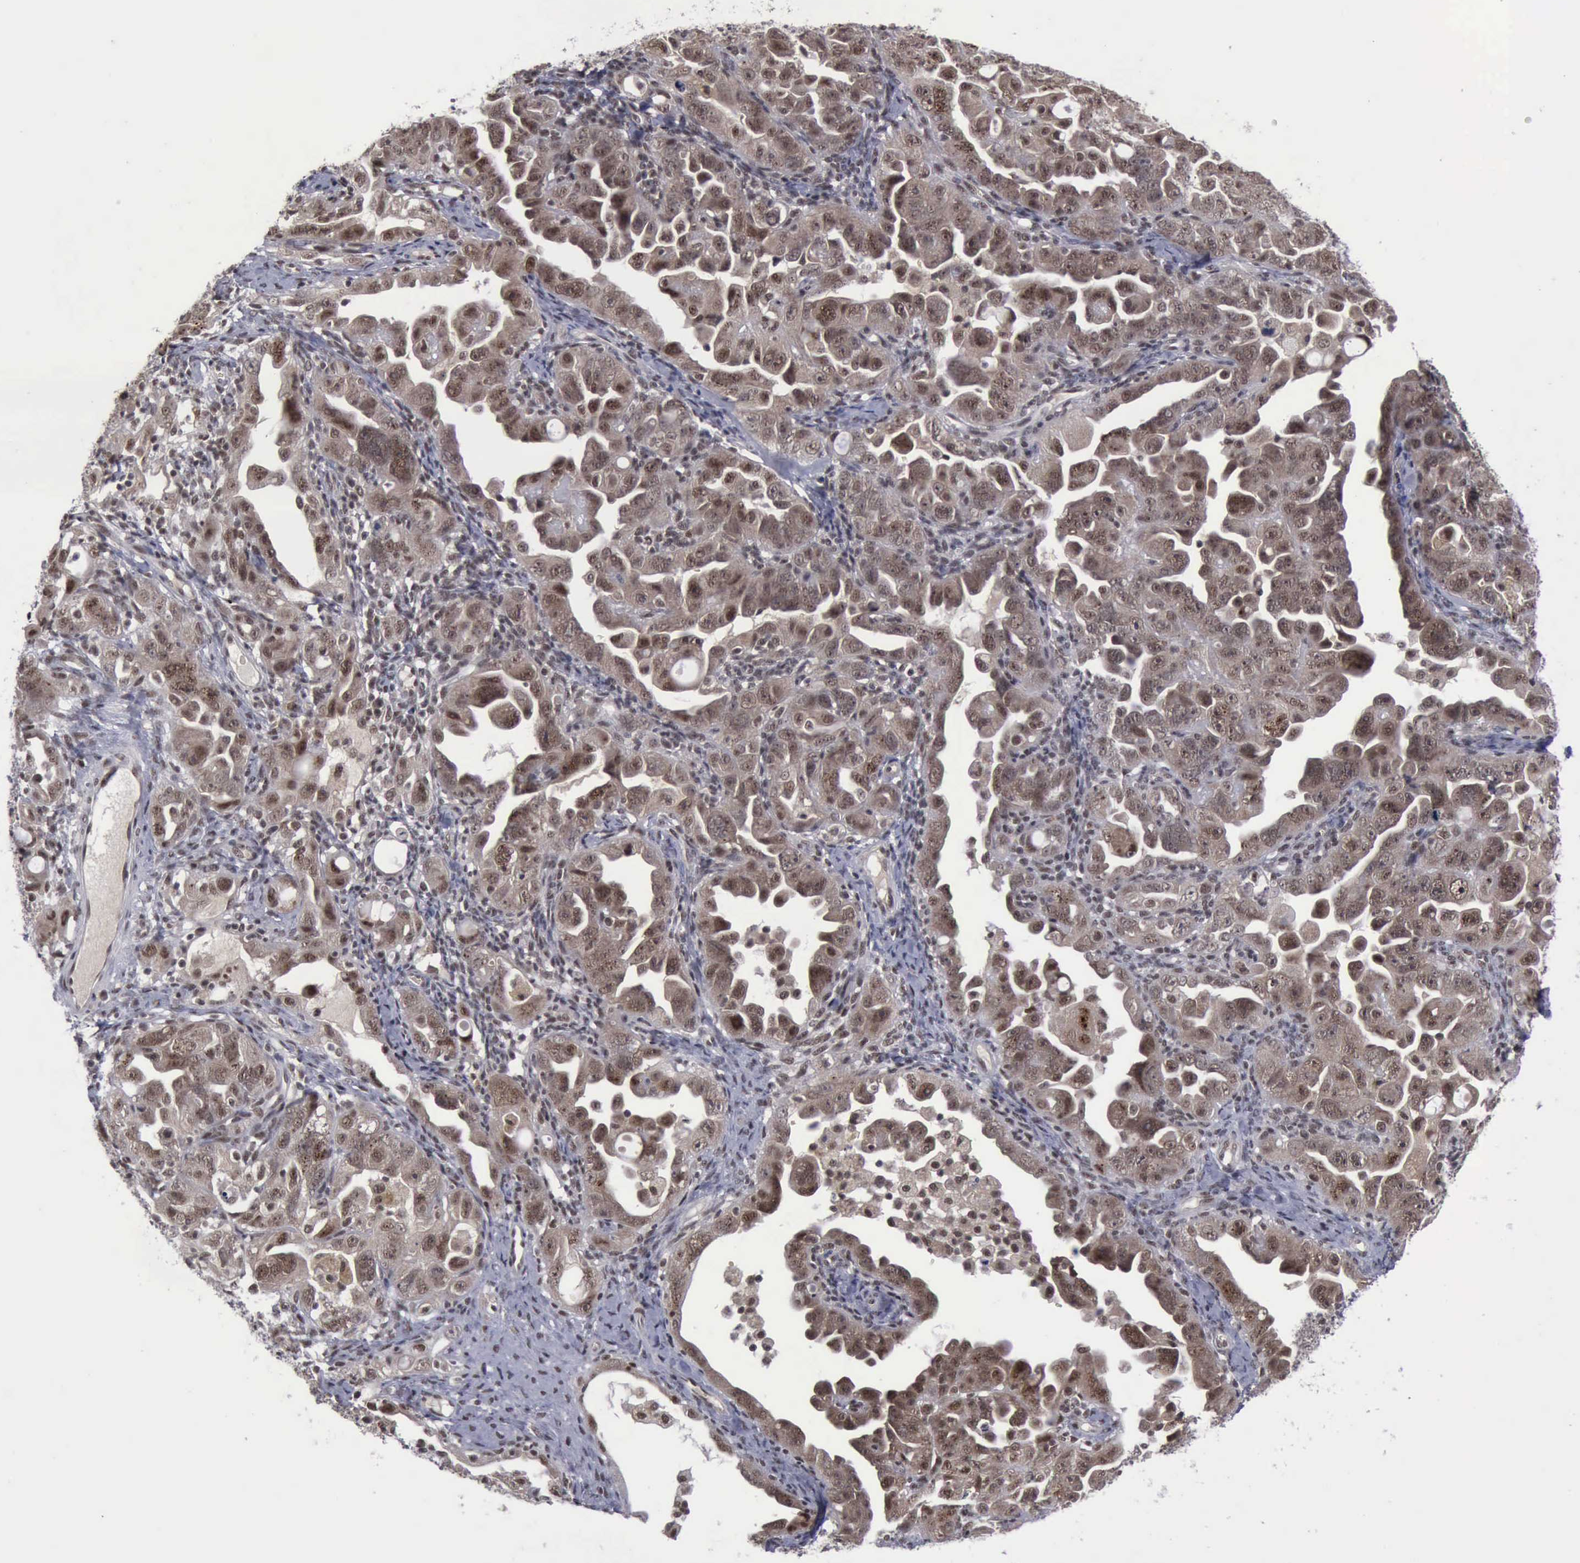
{"staining": {"intensity": "moderate", "quantity": ">75%", "location": "cytoplasmic/membranous,nuclear"}, "tissue": "ovarian cancer", "cell_type": "Tumor cells", "image_type": "cancer", "snomed": [{"axis": "morphology", "description": "Cystadenocarcinoma, serous, NOS"}, {"axis": "topography", "description": "Ovary"}], "caption": "Tumor cells display moderate cytoplasmic/membranous and nuclear staining in approximately >75% of cells in ovarian cancer (serous cystadenocarcinoma).", "gene": "ATM", "patient": {"sex": "female", "age": 66}}